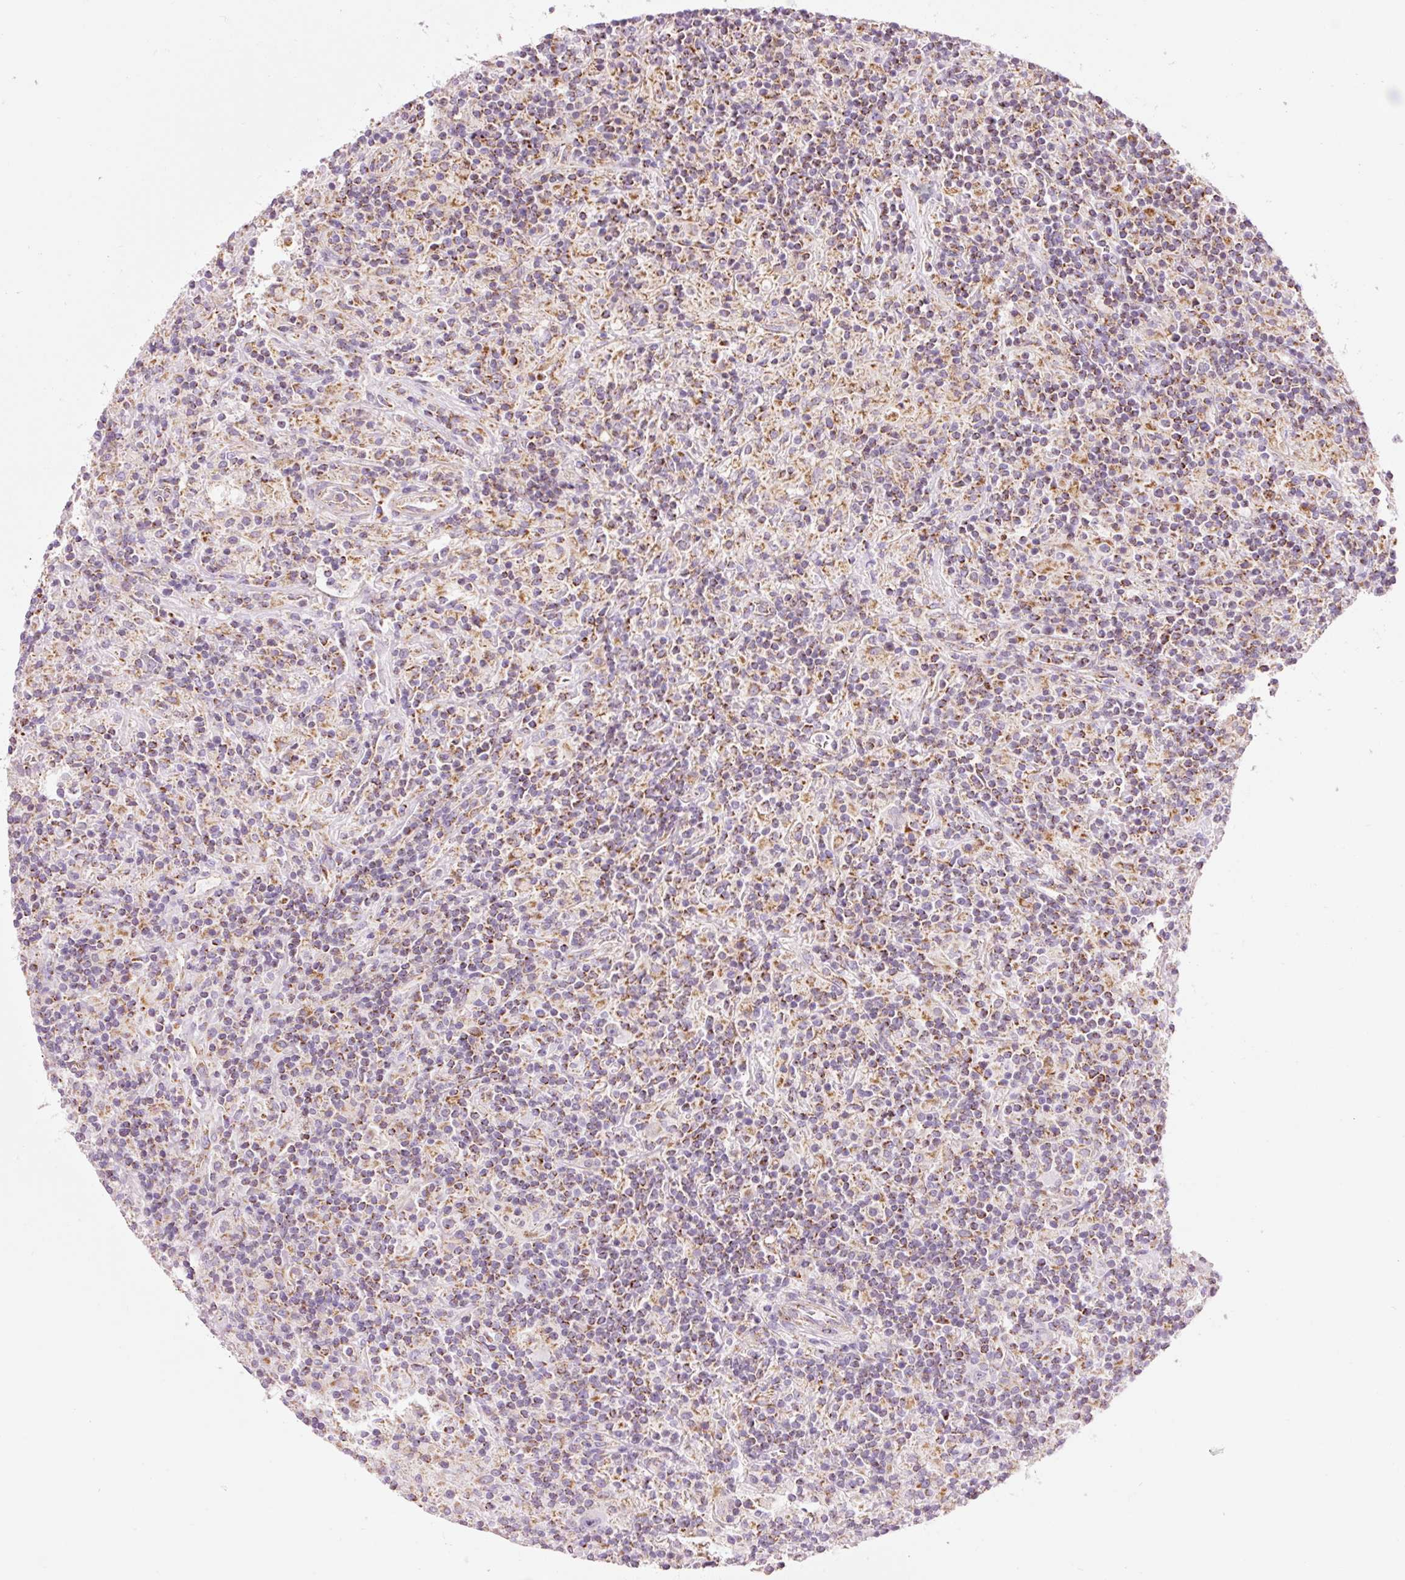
{"staining": {"intensity": "weak", "quantity": "25%-75%", "location": "cytoplasmic/membranous"}, "tissue": "lymphoma", "cell_type": "Tumor cells", "image_type": "cancer", "snomed": [{"axis": "morphology", "description": "Hodgkin's disease, NOS"}, {"axis": "topography", "description": "Lymph node"}], "caption": "About 25%-75% of tumor cells in human Hodgkin's disease exhibit weak cytoplasmic/membranous protein positivity as visualized by brown immunohistochemical staining.", "gene": "NDUFB4", "patient": {"sex": "male", "age": 70}}